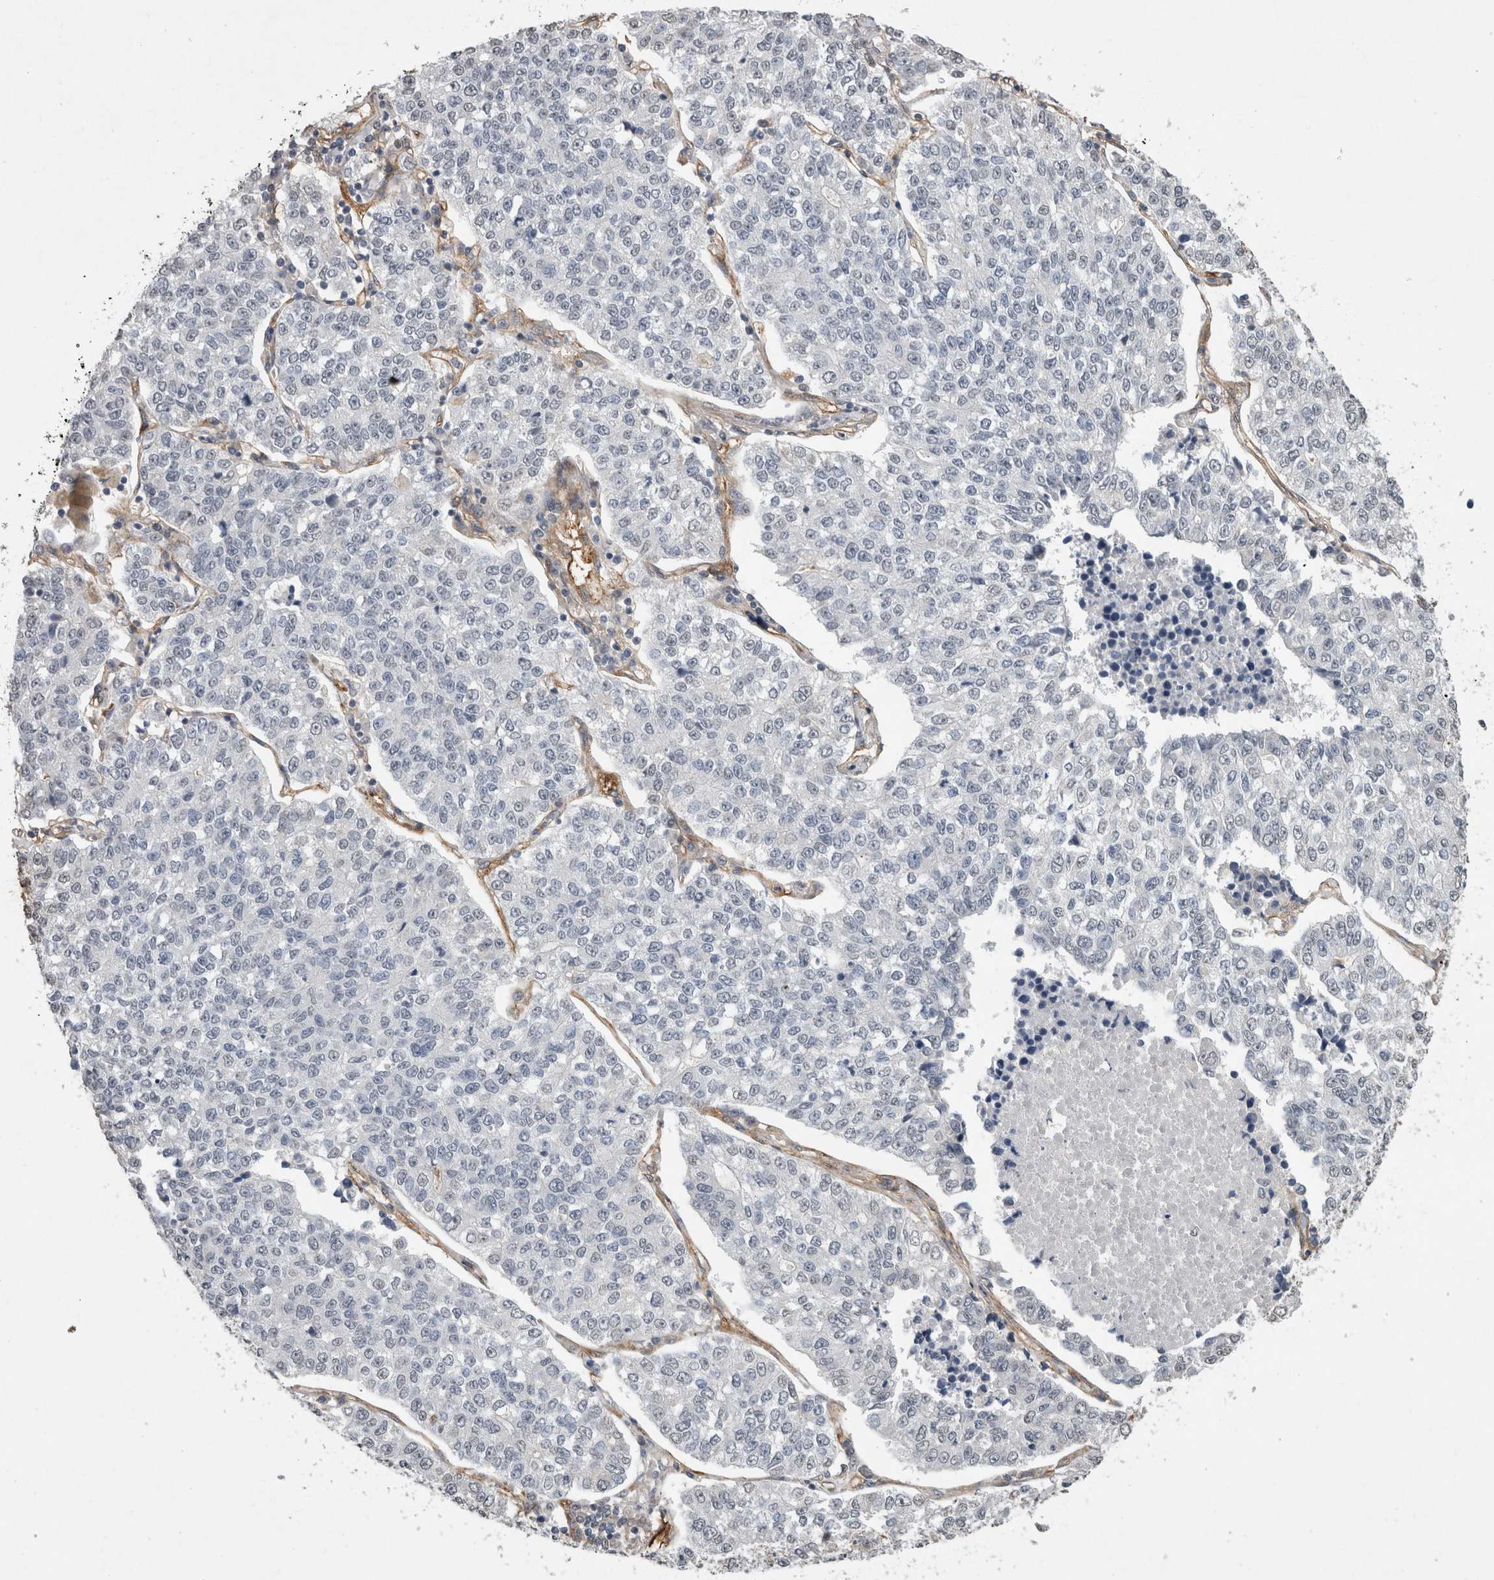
{"staining": {"intensity": "negative", "quantity": "none", "location": "none"}, "tissue": "lung cancer", "cell_type": "Tumor cells", "image_type": "cancer", "snomed": [{"axis": "morphology", "description": "Adenocarcinoma, NOS"}, {"axis": "topography", "description": "Lung"}], "caption": "Immunohistochemistry (IHC) image of neoplastic tissue: lung cancer stained with DAB exhibits no significant protein positivity in tumor cells.", "gene": "RECK", "patient": {"sex": "male", "age": 49}}